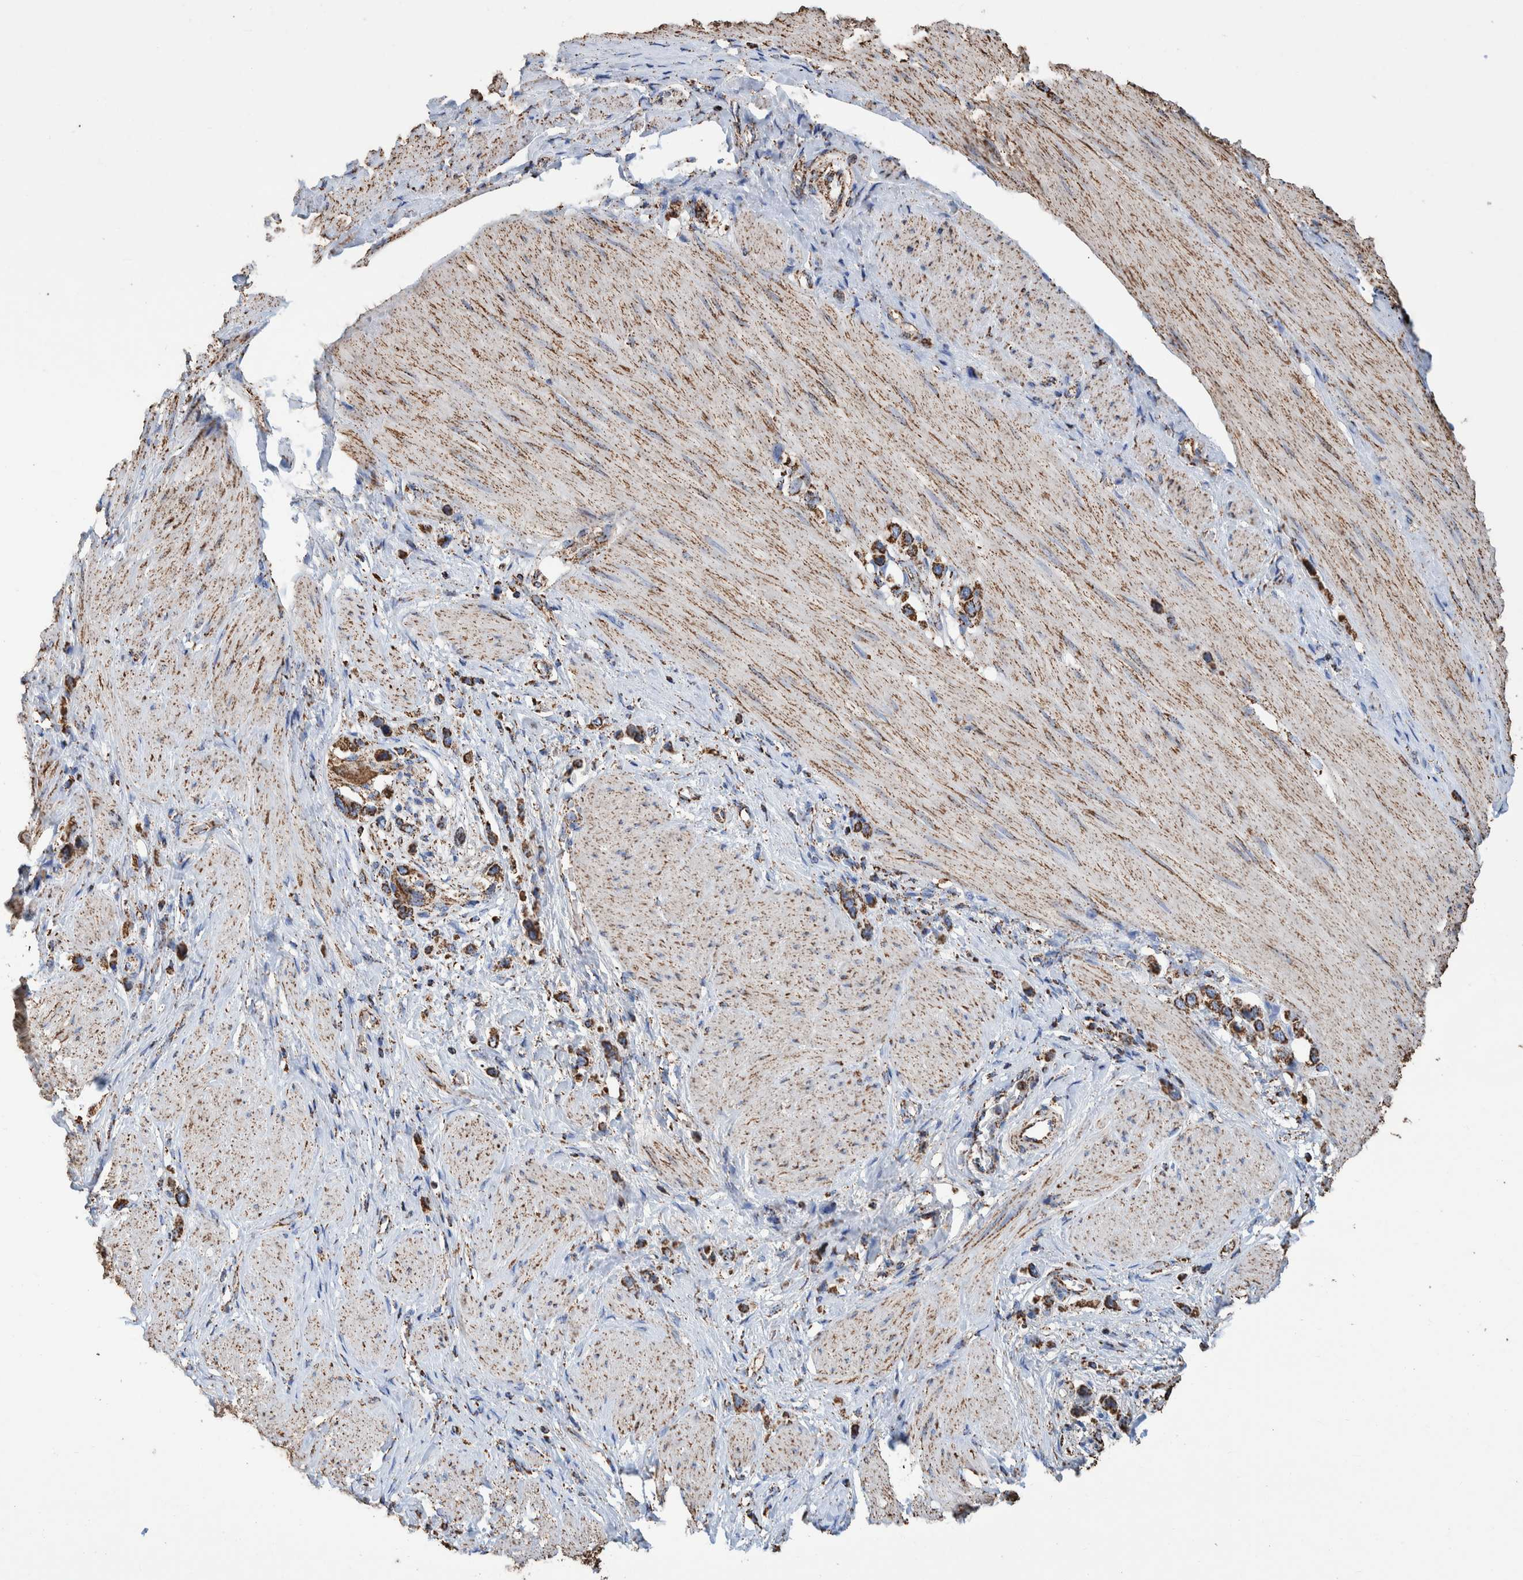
{"staining": {"intensity": "strong", "quantity": ">75%", "location": "cytoplasmic/membranous"}, "tissue": "stomach cancer", "cell_type": "Tumor cells", "image_type": "cancer", "snomed": [{"axis": "morphology", "description": "Adenocarcinoma, NOS"}, {"axis": "topography", "description": "Stomach"}], "caption": "Protein analysis of adenocarcinoma (stomach) tissue displays strong cytoplasmic/membranous staining in approximately >75% of tumor cells. (DAB IHC, brown staining for protein, blue staining for nuclei).", "gene": "VPS26C", "patient": {"sex": "female", "age": 65}}